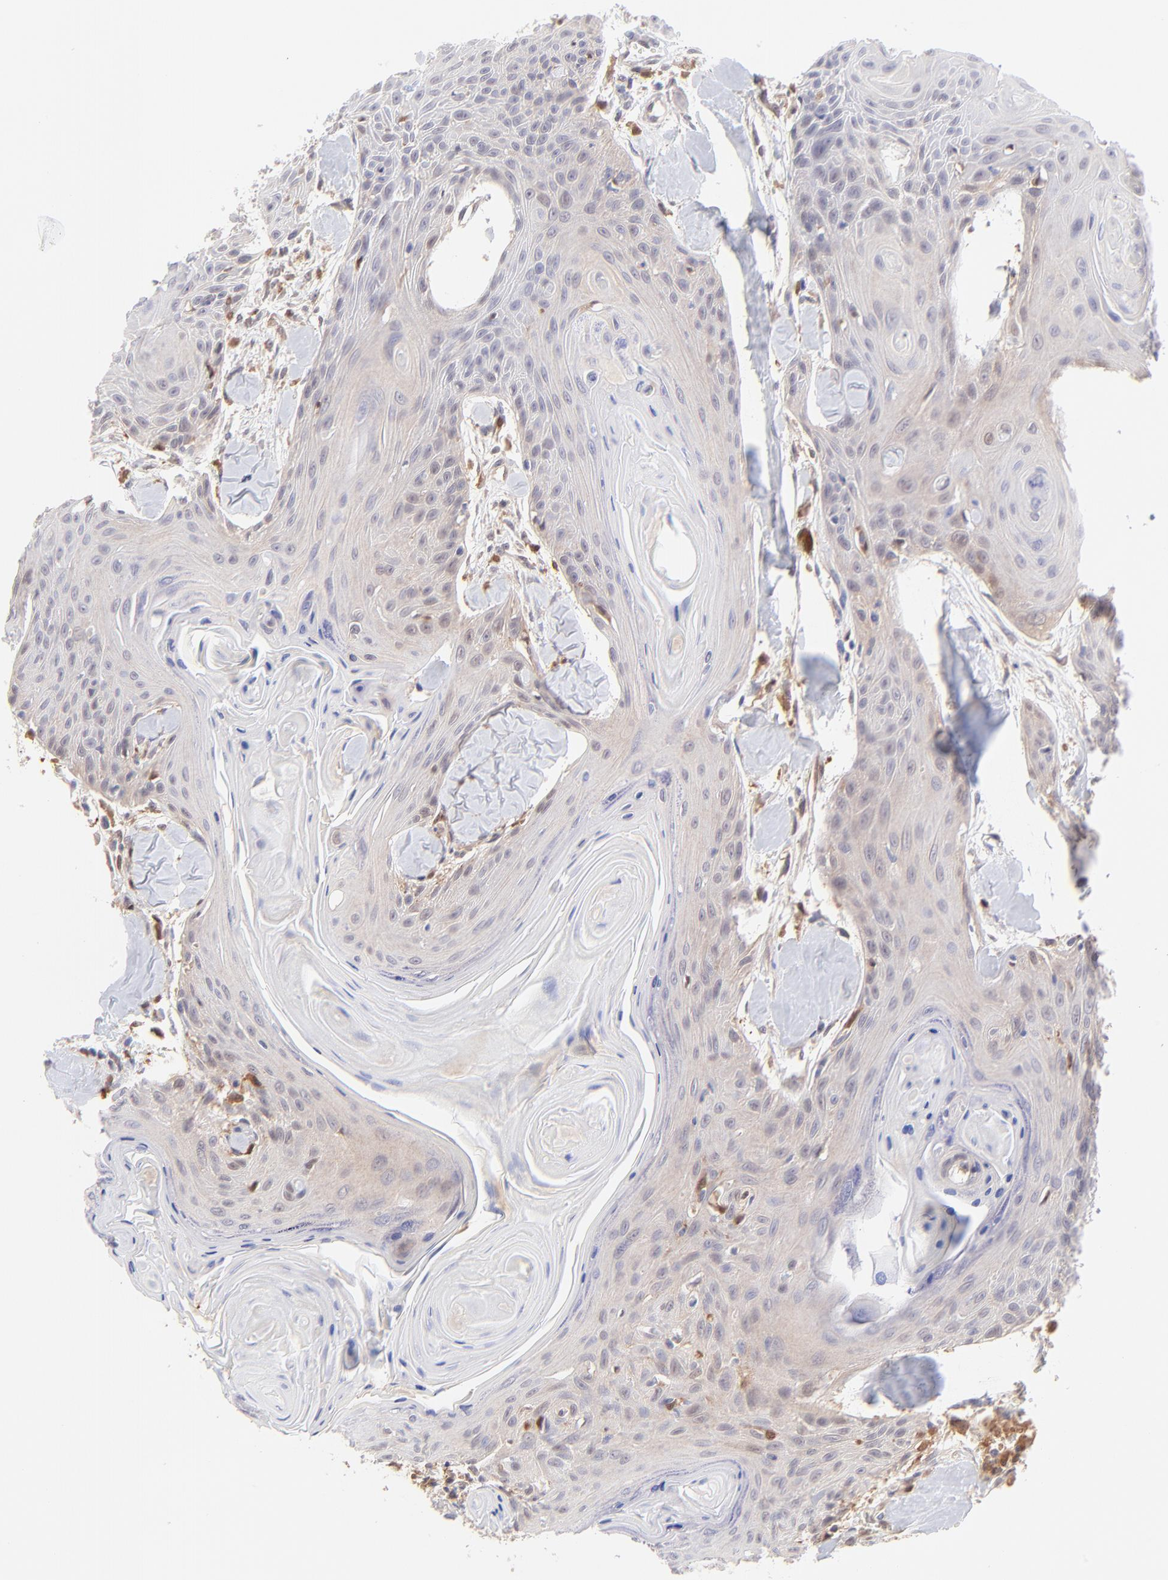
{"staining": {"intensity": "negative", "quantity": "none", "location": "none"}, "tissue": "head and neck cancer", "cell_type": "Tumor cells", "image_type": "cancer", "snomed": [{"axis": "morphology", "description": "Squamous cell carcinoma, NOS"}, {"axis": "morphology", "description": "Squamous cell carcinoma, metastatic, NOS"}, {"axis": "topography", "description": "Lymph node"}, {"axis": "topography", "description": "Salivary gland"}, {"axis": "topography", "description": "Head-Neck"}], "caption": "Tumor cells are negative for protein expression in human head and neck metastatic squamous cell carcinoma.", "gene": "HYAL1", "patient": {"sex": "female", "age": 74}}